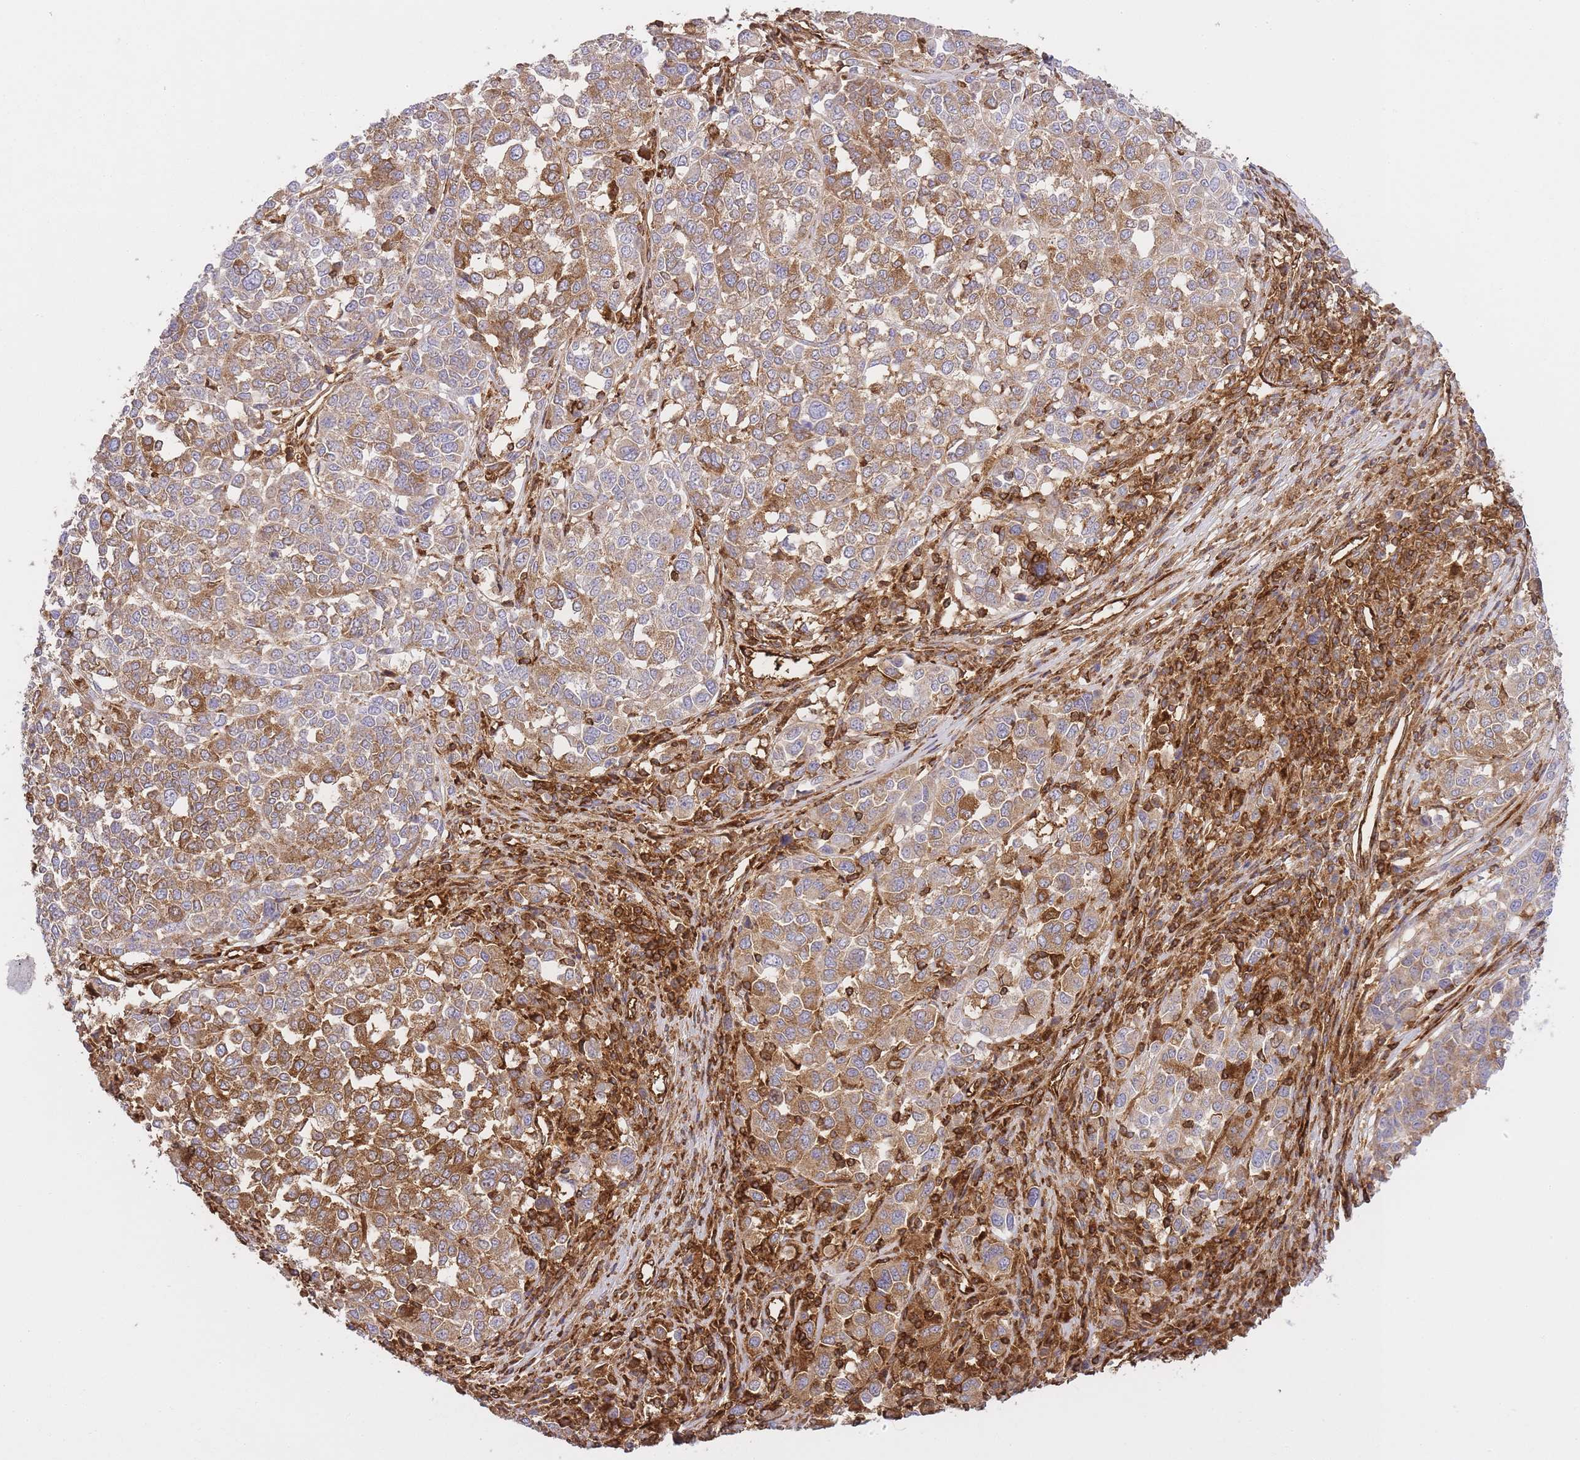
{"staining": {"intensity": "moderate", "quantity": ">75%", "location": "cytoplasmic/membranous"}, "tissue": "melanoma", "cell_type": "Tumor cells", "image_type": "cancer", "snomed": [{"axis": "morphology", "description": "Malignant melanoma, Metastatic site"}, {"axis": "topography", "description": "Lymph node"}], "caption": "Tumor cells demonstrate medium levels of moderate cytoplasmic/membranous positivity in approximately >75% of cells in human malignant melanoma (metastatic site).", "gene": "MSN", "patient": {"sex": "male", "age": 44}}